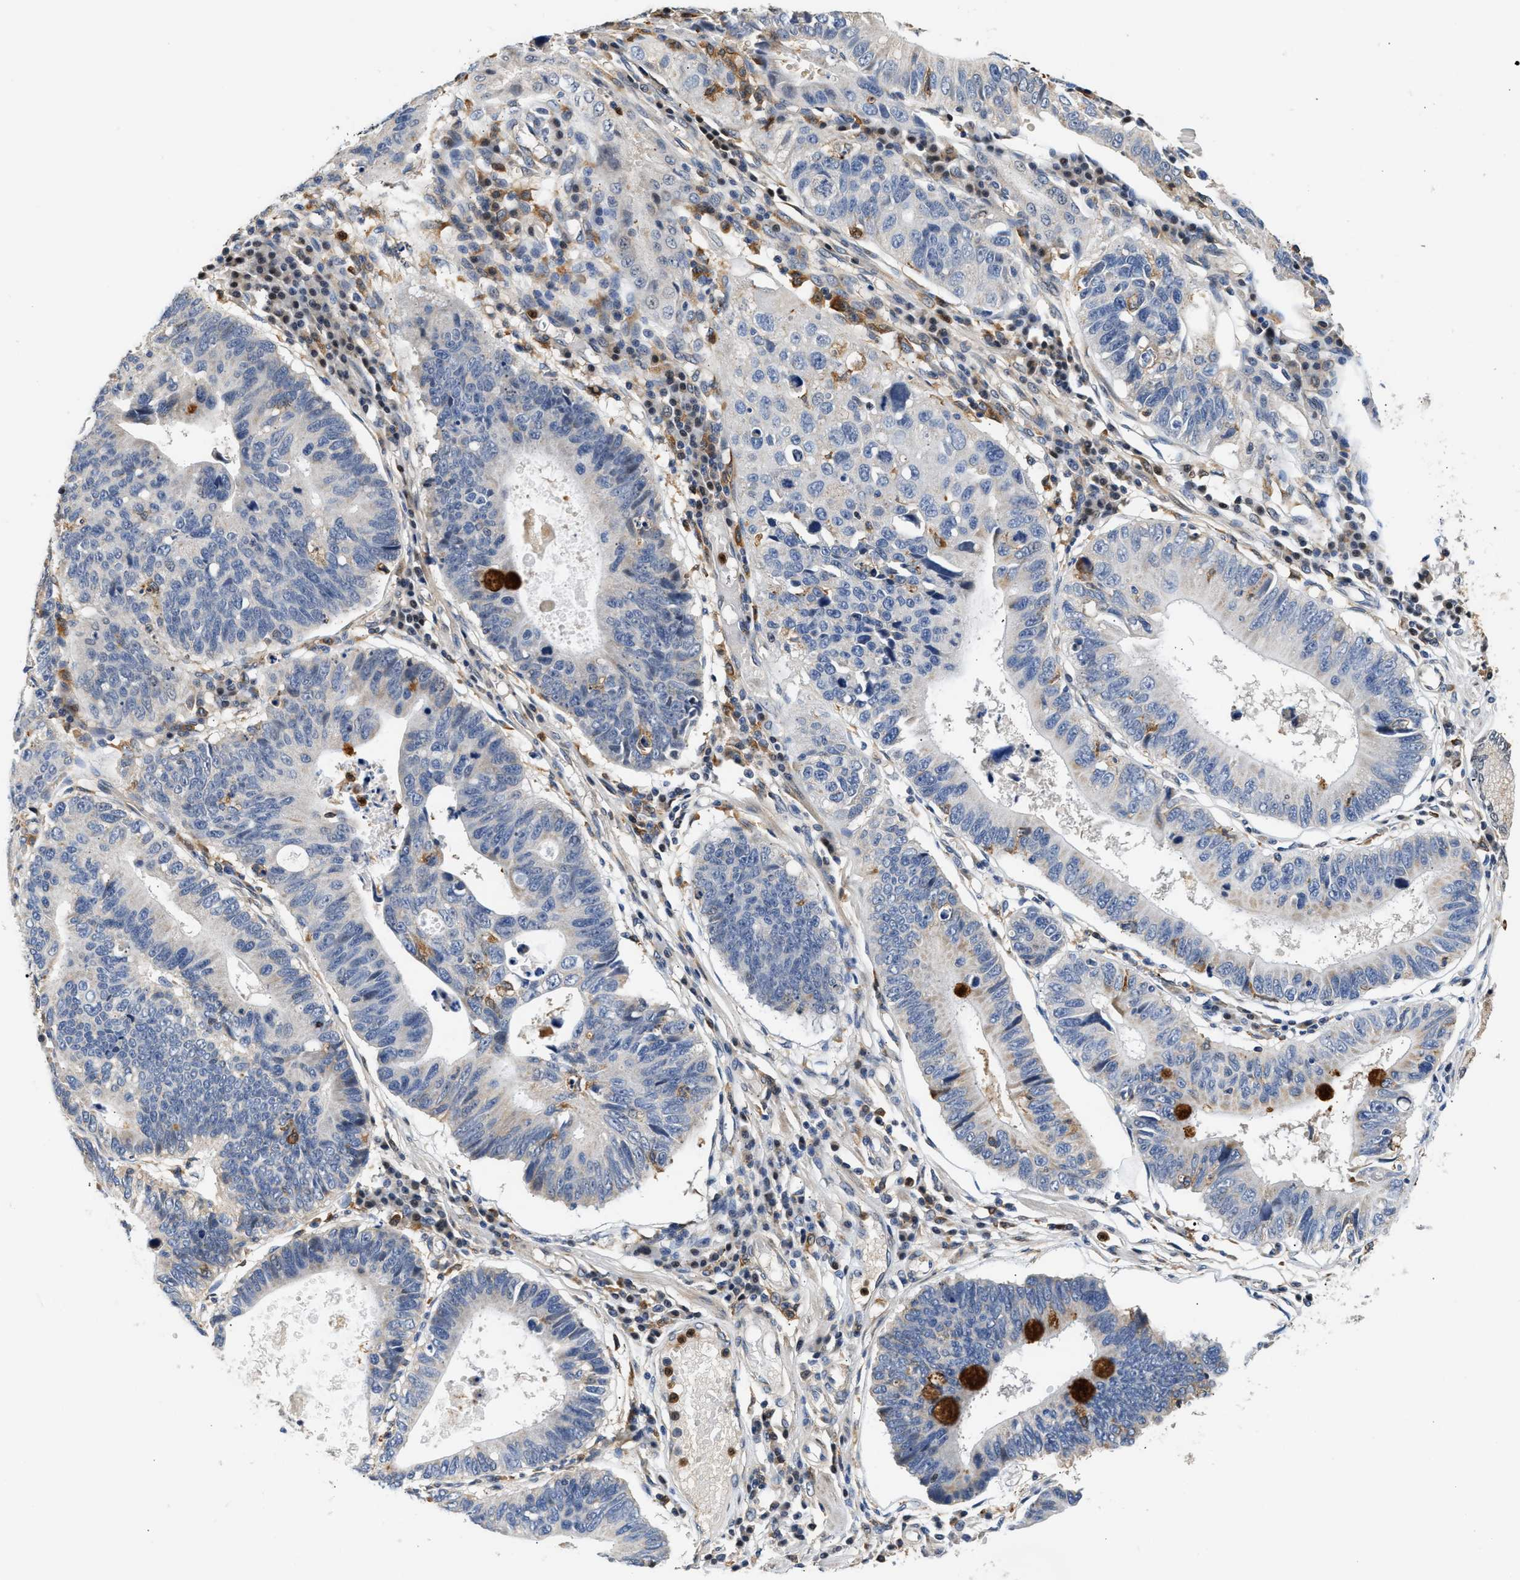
{"staining": {"intensity": "strong", "quantity": "<25%", "location": "cytoplasmic/membranous"}, "tissue": "stomach cancer", "cell_type": "Tumor cells", "image_type": "cancer", "snomed": [{"axis": "morphology", "description": "Adenocarcinoma, NOS"}, {"axis": "topography", "description": "Stomach"}], "caption": "High-magnification brightfield microscopy of stomach adenocarcinoma stained with DAB (brown) and counterstained with hematoxylin (blue). tumor cells exhibit strong cytoplasmic/membranous staining is appreciated in approximately<25% of cells.", "gene": "RAB31", "patient": {"sex": "male", "age": 59}}